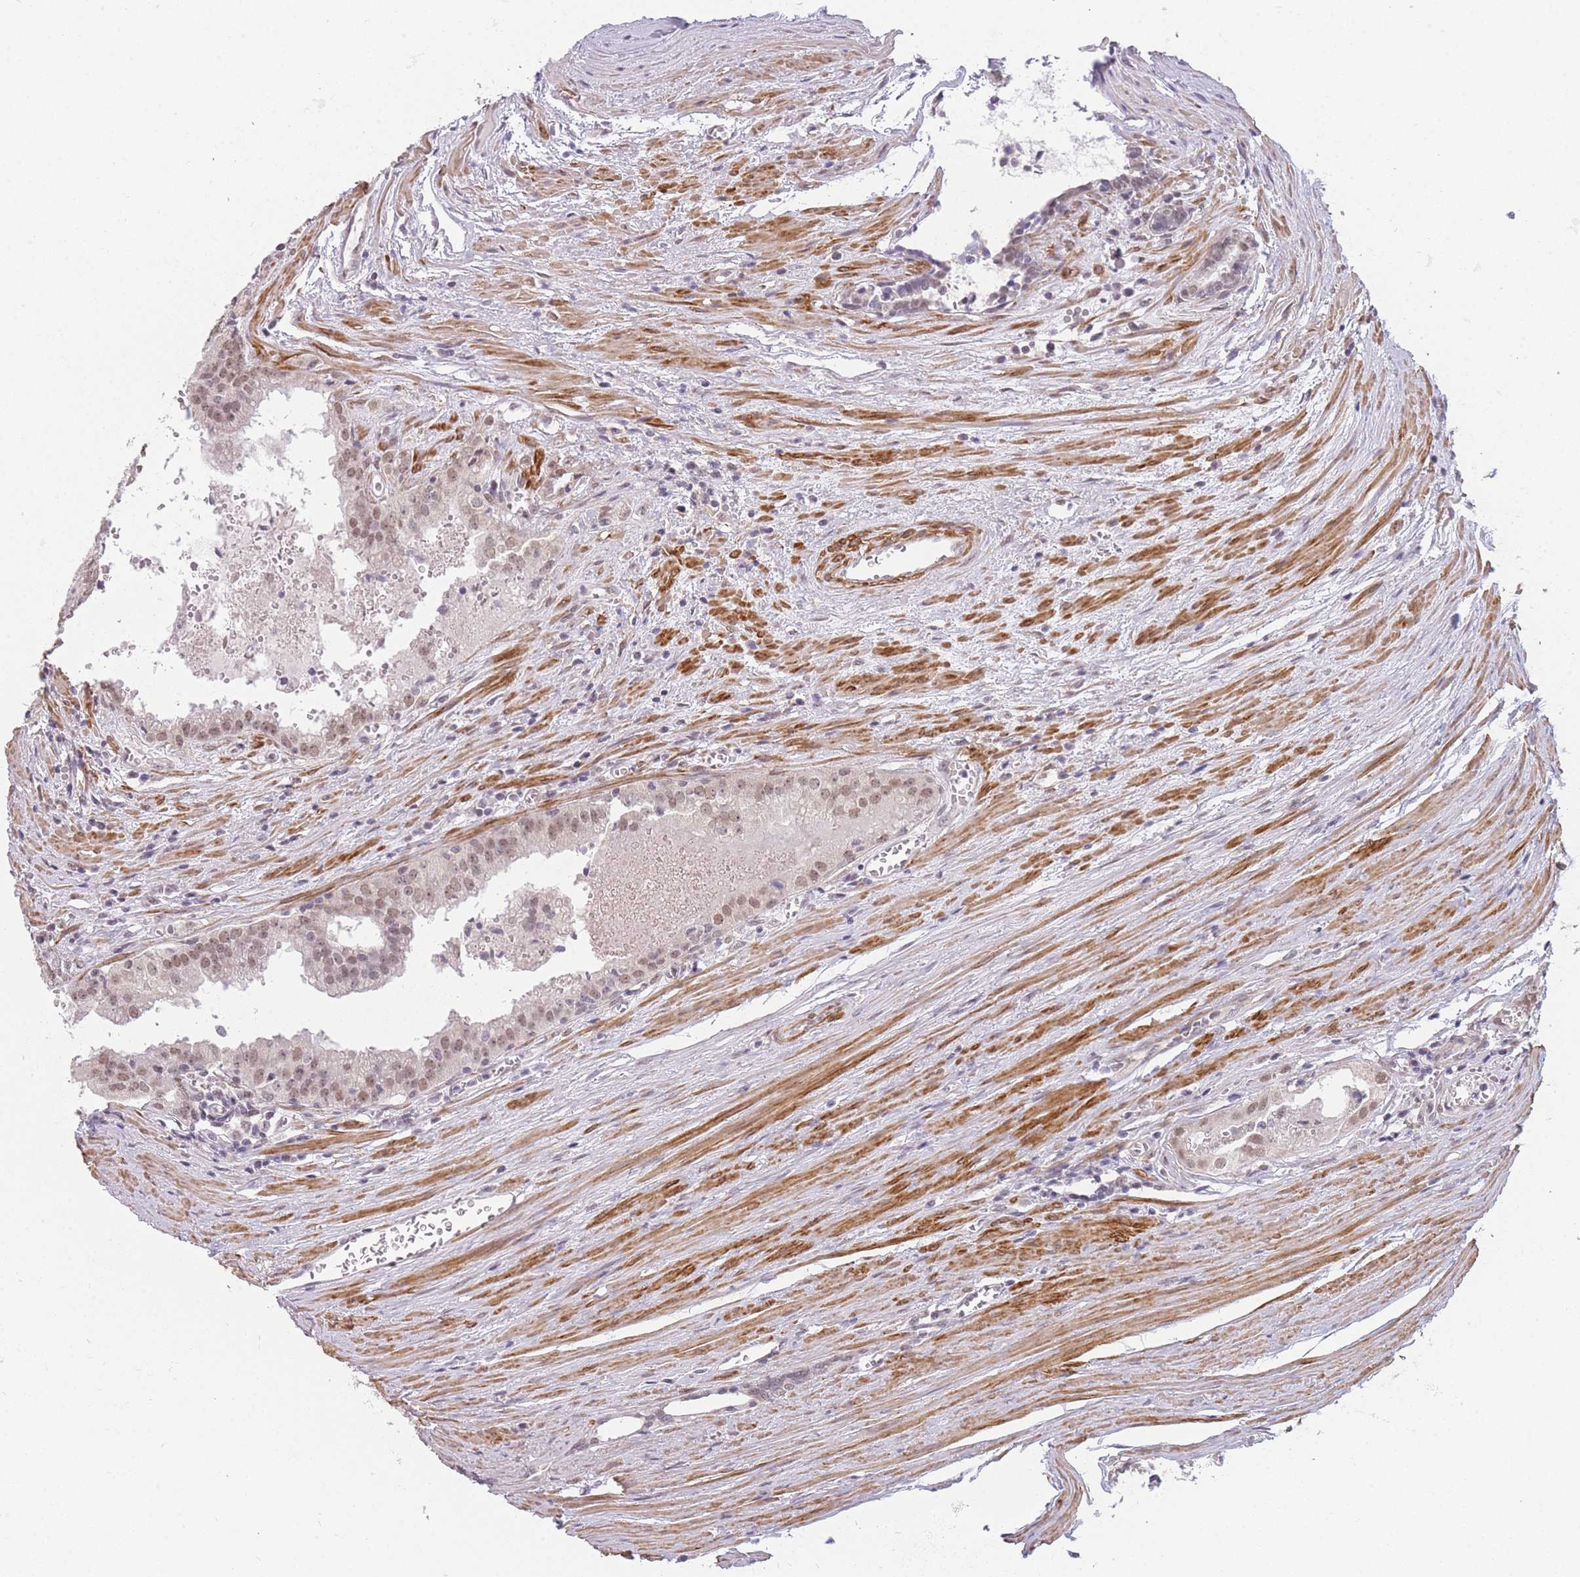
{"staining": {"intensity": "moderate", "quantity": ">75%", "location": "nuclear"}, "tissue": "prostate cancer", "cell_type": "Tumor cells", "image_type": "cancer", "snomed": [{"axis": "morphology", "description": "Adenocarcinoma, High grade"}, {"axis": "topography", "description": "Prostate"}], "caption": "Prostate cancer stained with a protein marker shows moderate staining in tumor cells.", "gene": "SIN3B", "patient": {"sex": "male", "age": 68}}